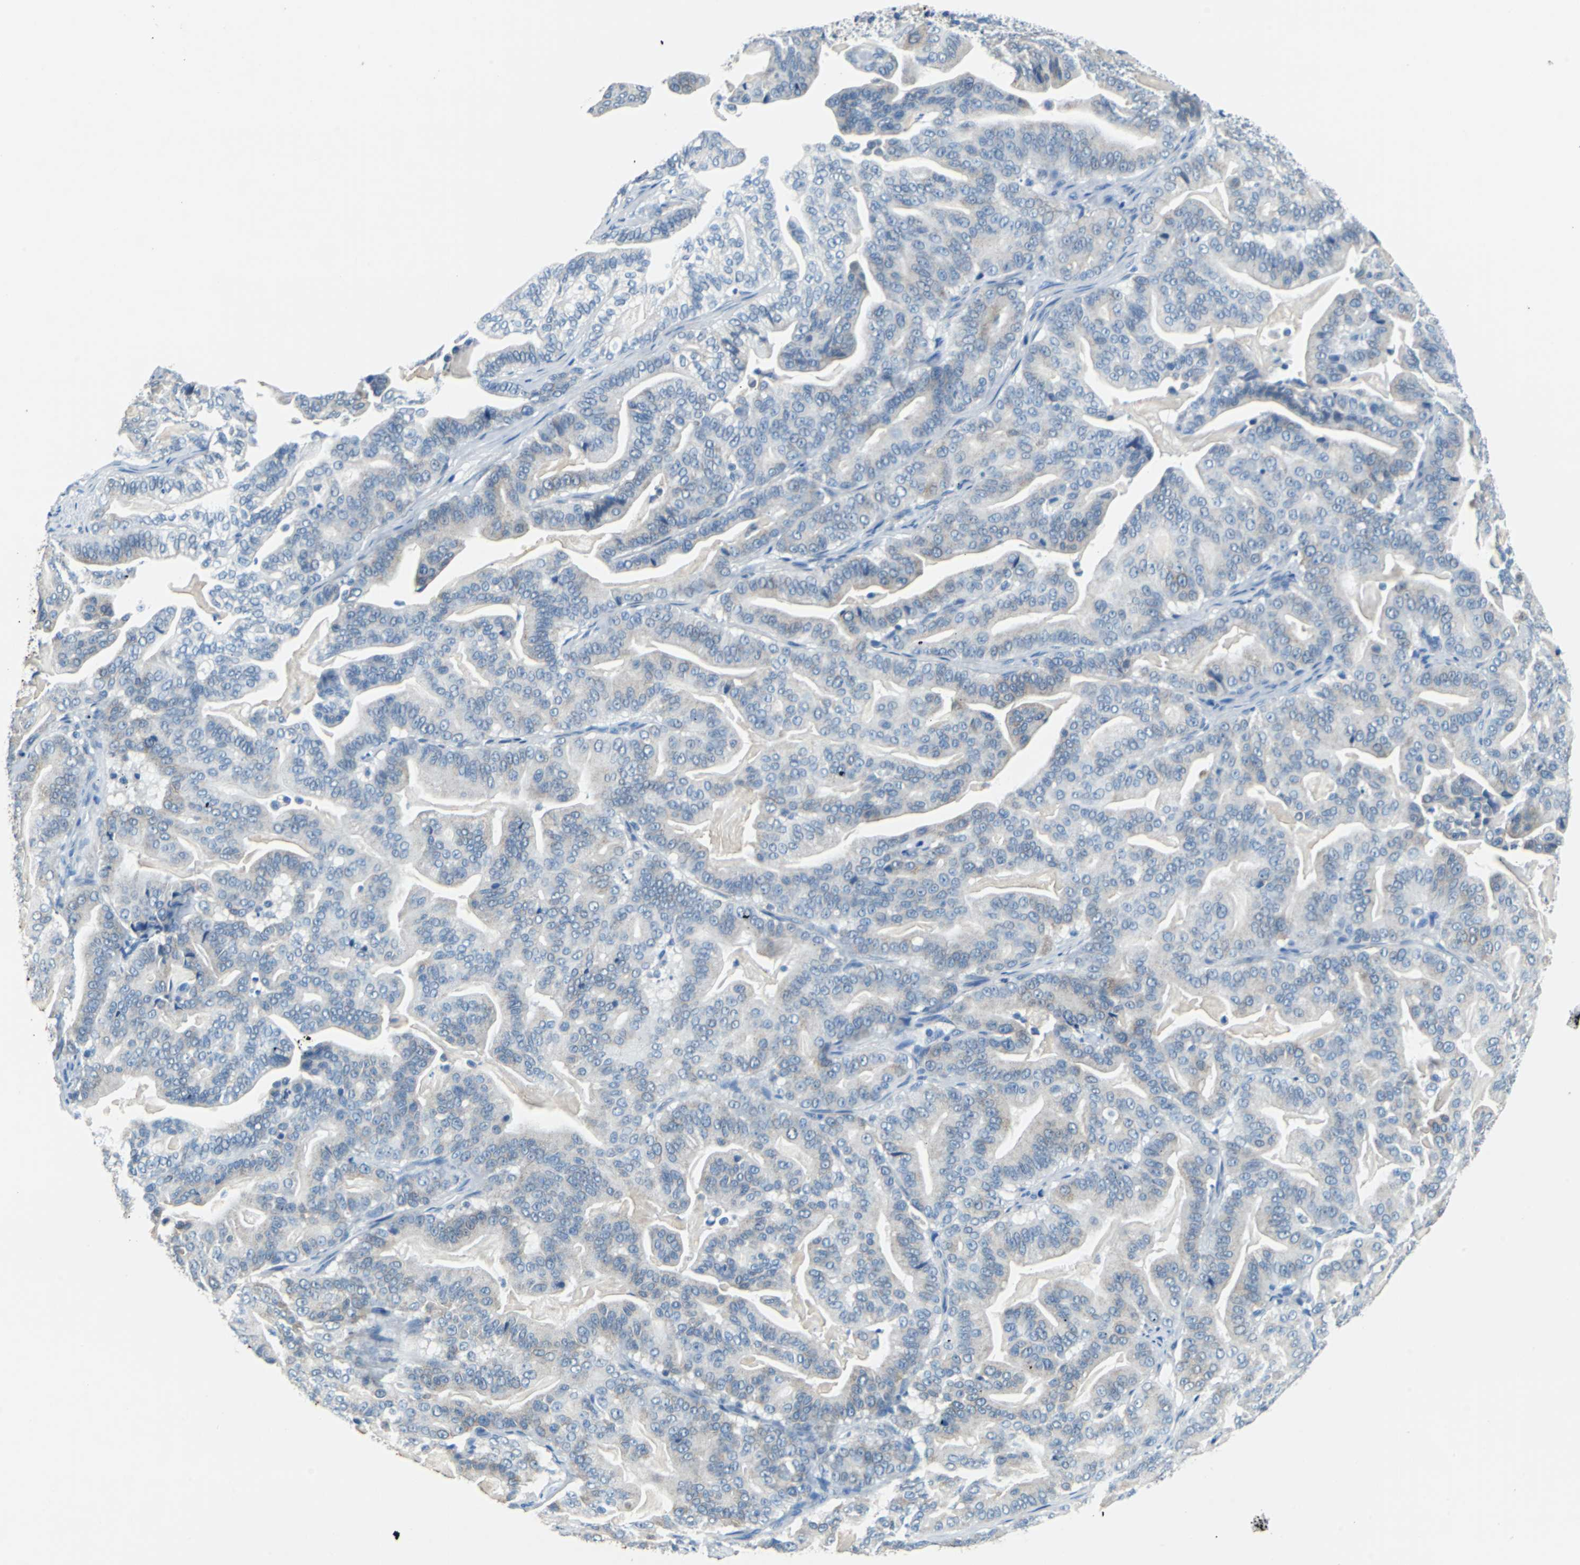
{"staining": {"intensity": "weak", "quantity": "<25%", "location": "cytoplasmic/membranous"}, "tissue": "pancreatic cancer", "cell_type": "Tumor cells", "image_type": "cancer", "snomed": [{"axis": "morphology", "description": "Adenocarcinoma, NOS"}, {"axis": "topography", "description": "Pancreas"}], "caption": "IHC micrograph of human adenocarcinoma (pancreatic) stained for a protein (brown), which reveals no expression in tumor cells.", "gene": "TEX264", "patient": {"sex": "male", "age": 63}}